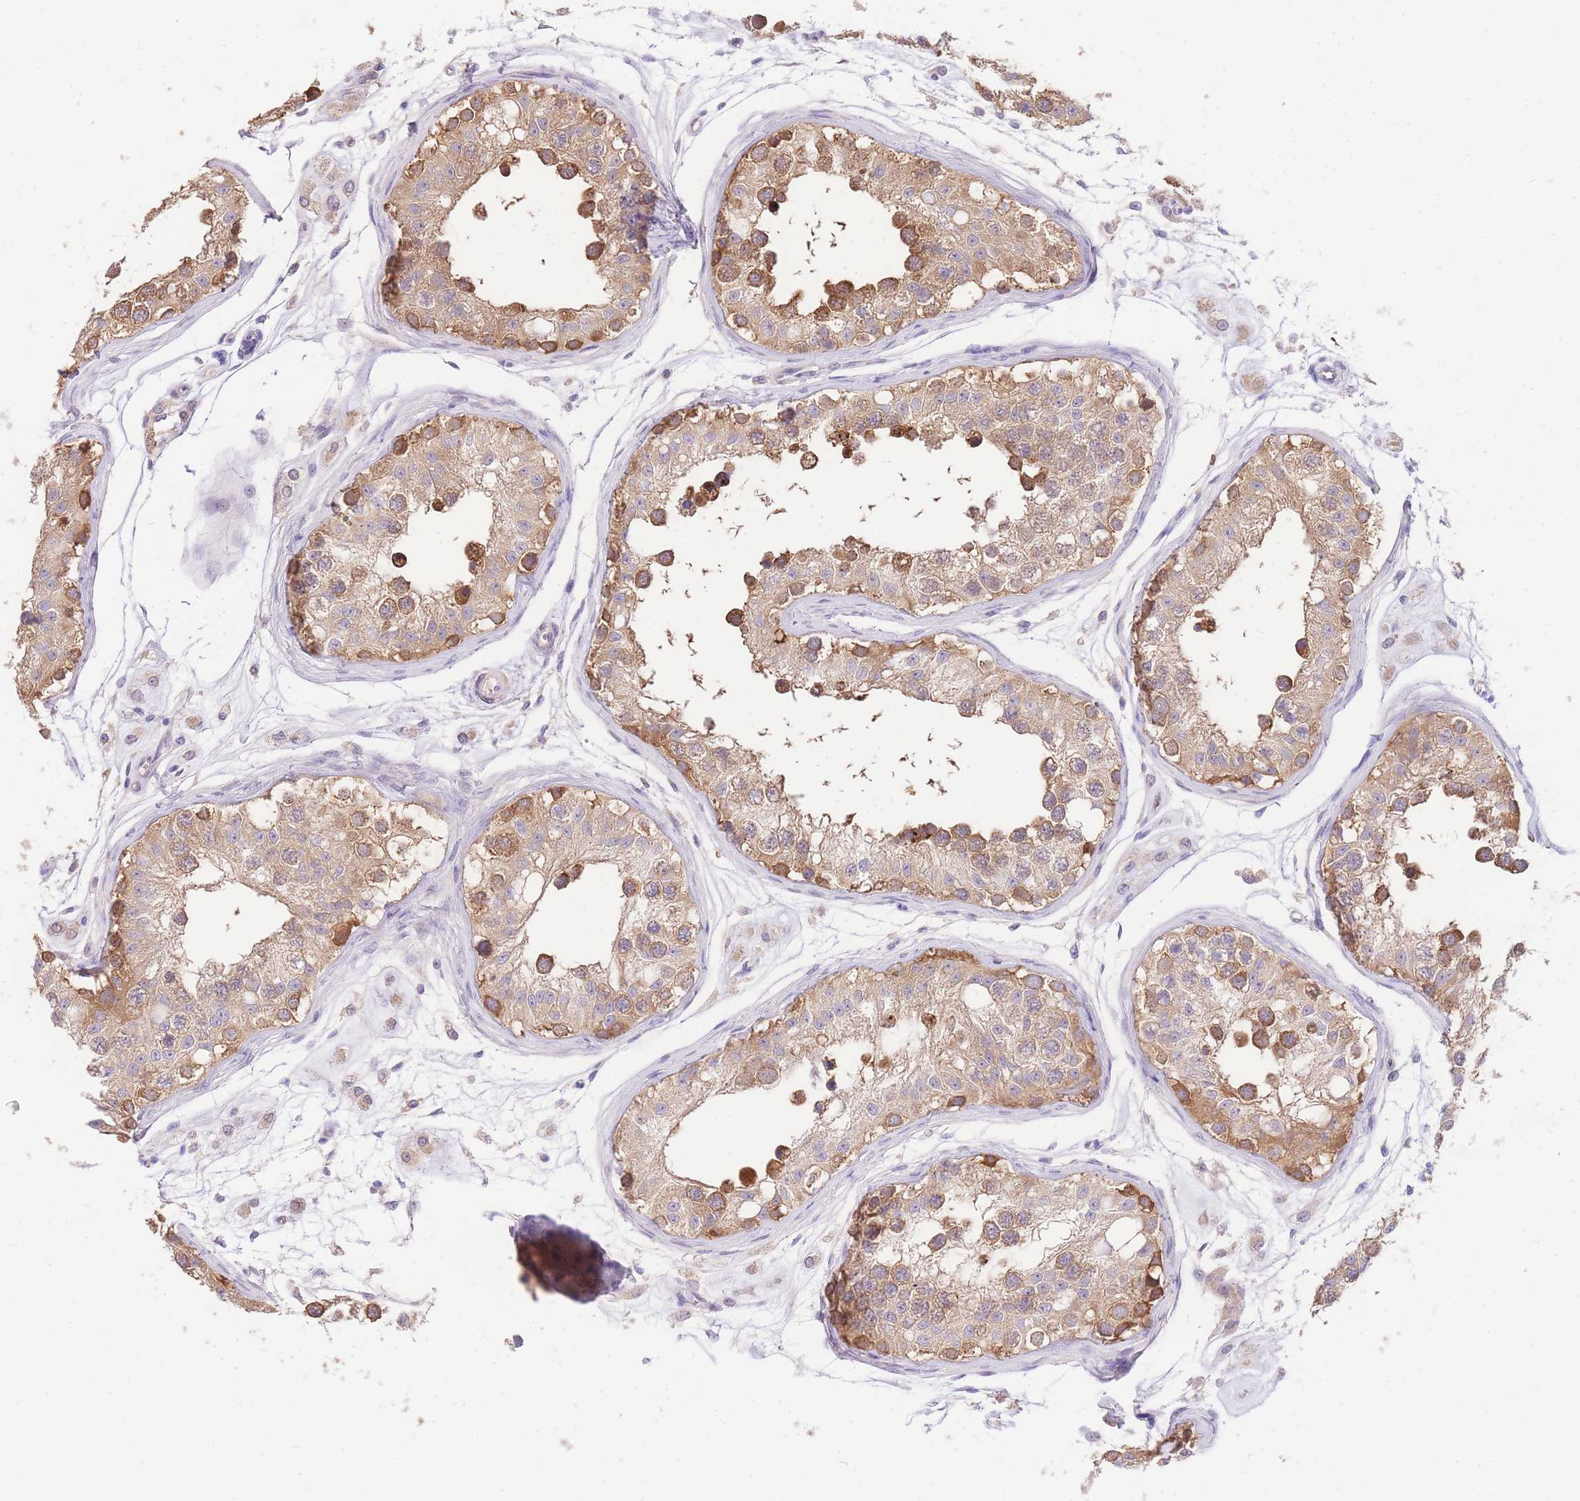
{"staining": {"intensity": "moderate", "quantity": ">75%", "location": "cytoplasmic/membranous"}, "tissue": "testis", "cell_type": "Cells in seminiferous ducts", "image_type": "normal", "snomed": [{"axis": "morphology", "description": "Normal tissue, NOS"}, {"axis": "morphology", "description": "Adenocarcinoma, metastatic, NOS"}, {"axis": "topography", "description": "Testis"}], "caption": "Moderate cytoplasmic/membranous staining is seen in approximately >75% of cells in seminiferous ducts in normal testis. (DAB IHC with brightfield microscopy, high magnification).", "gene": "LIPH", "patient": {"sex": "male", "age": 26}}